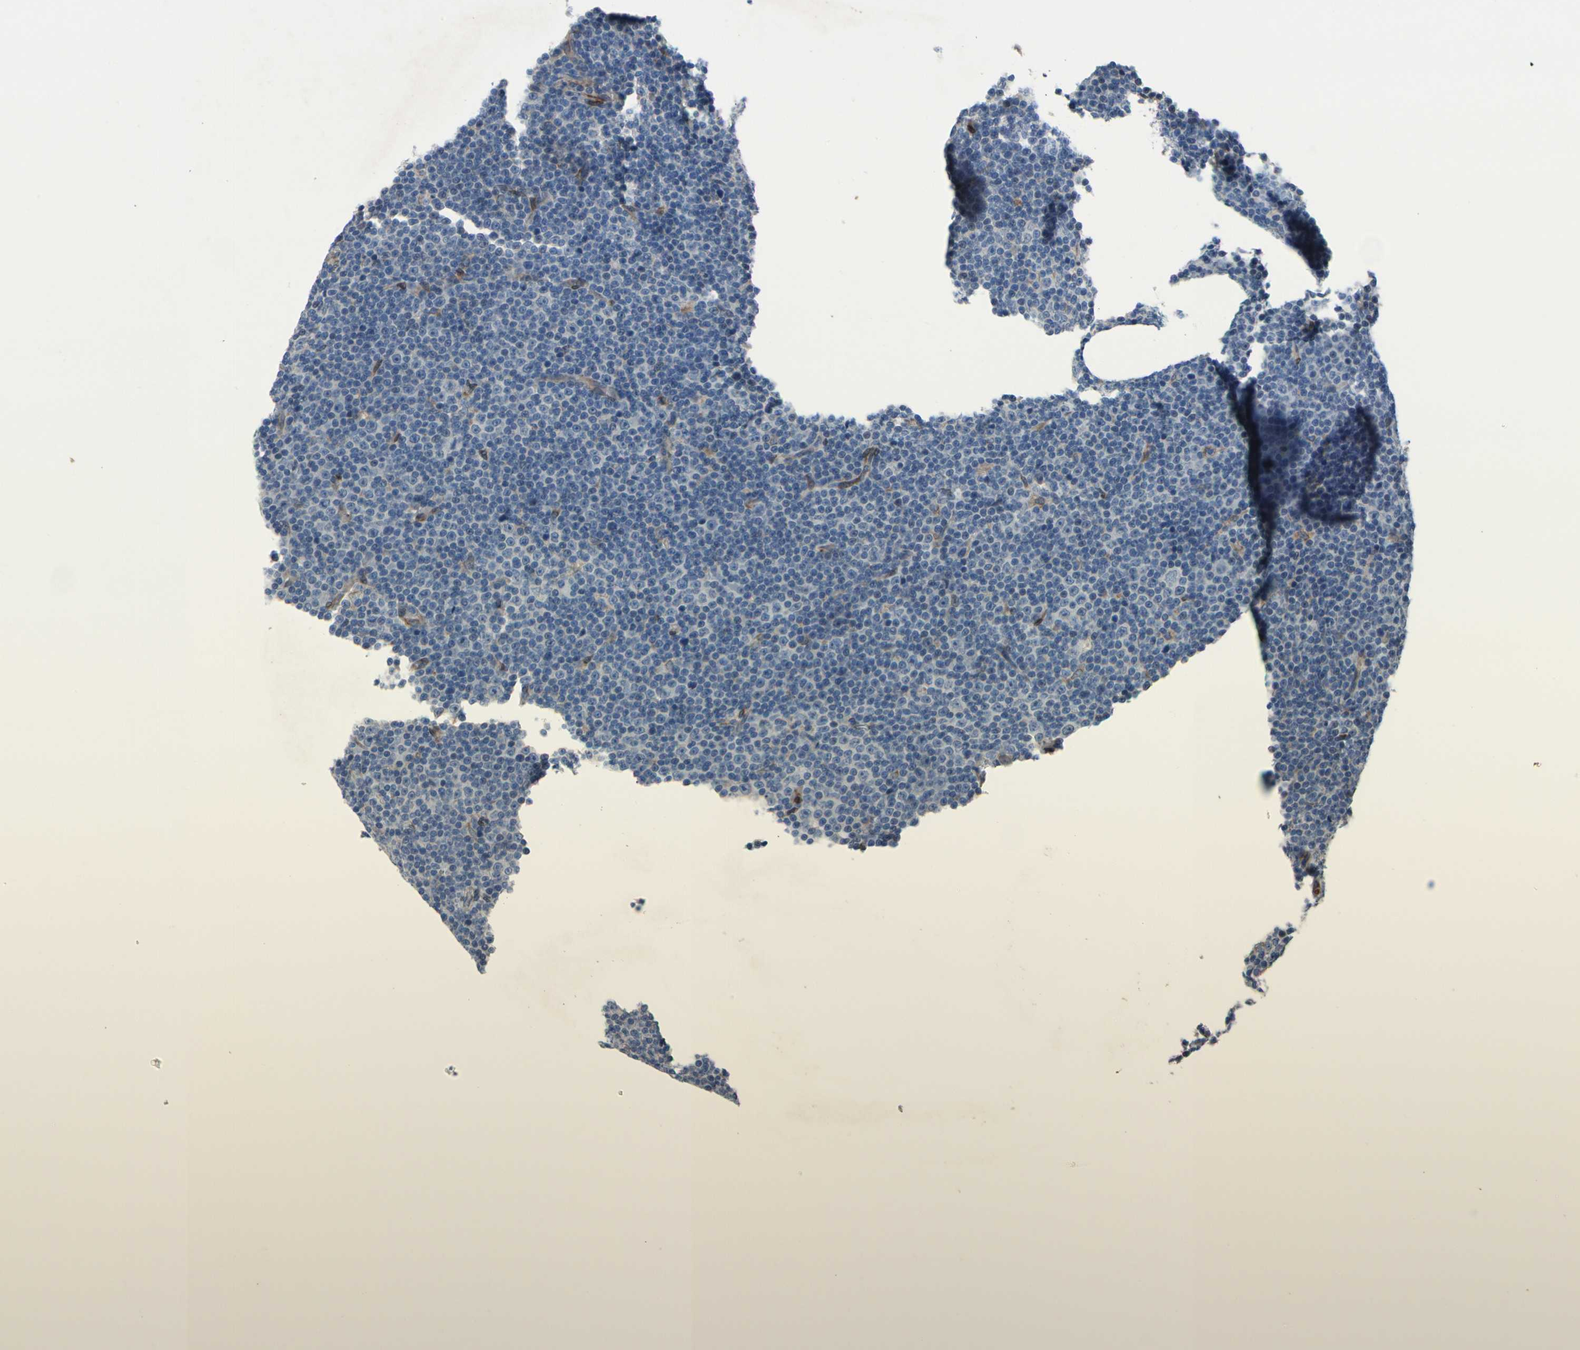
{"staining": {"intensity": "weak", "quantity": "<25%", "location": "cytoplasmic/membranous"}, "tissue": "lymphoma", "cell_type": "Tumor cells", "image_type": "cancer", "snomed": [{"axis": "morphology", "description": "Malignant lymphoma, non-Hodgkin's type, Low grade"}, {"axis": "topography", "description": "Lymph node"}], "caption": "A histopathology image of low-grade malignant lymphoma, non-Hodgkin's type stained for a protein exhibits no brown staining in tumor cells.", "gene": "PRXL2A", "patient": {"sex": "female", "age": 67}}